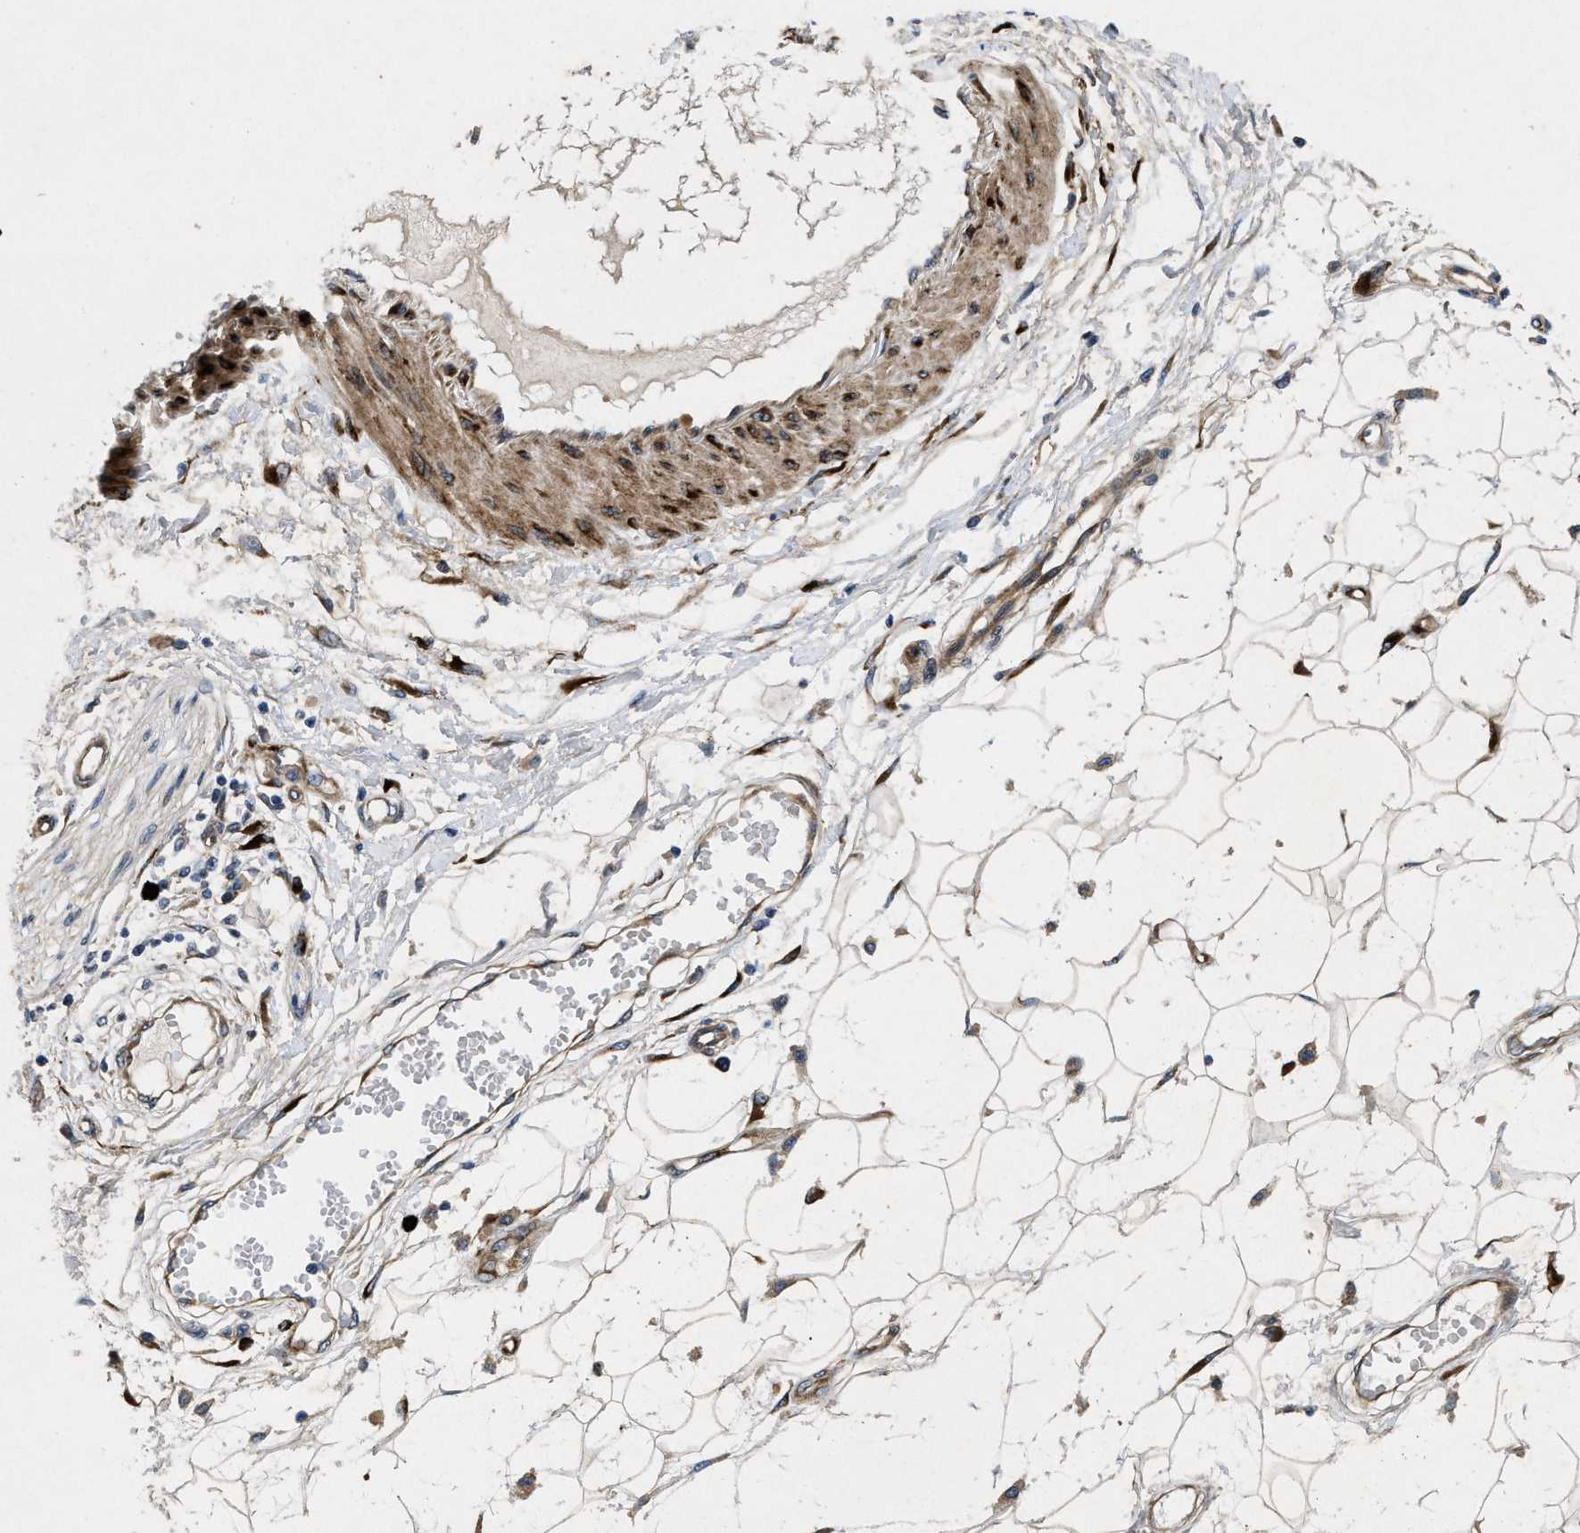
{"staining": {"intensity": "moderate", "quantity": "25%-75%", "location": "cytoplasmic/membranous"}, "tissue": "adipose tissue", "cell_type": "Adipocytes", "image_type": "normal", "snomed": [{"axis": "morphology", "description": "Normal tissue, NOS"}, {"axis": "morphology", "description": "Squamous cell carcinoma, NOS"}, {"axis": "topography", "description": "Skin"}, {"axis": "topography", "description": "Peripheral nerve tissue"}], "caption": "Adipose tissue stained with DAB (3,3'-diaminobenzidine) immunohistochemistry (IHC) exhibits medium levels of moderate cytoplasmic/membranous expression in about 25%-75% of adipocytes.", "gene": "HSPA12B", "patient": {"sex": "male", "age": 83}}